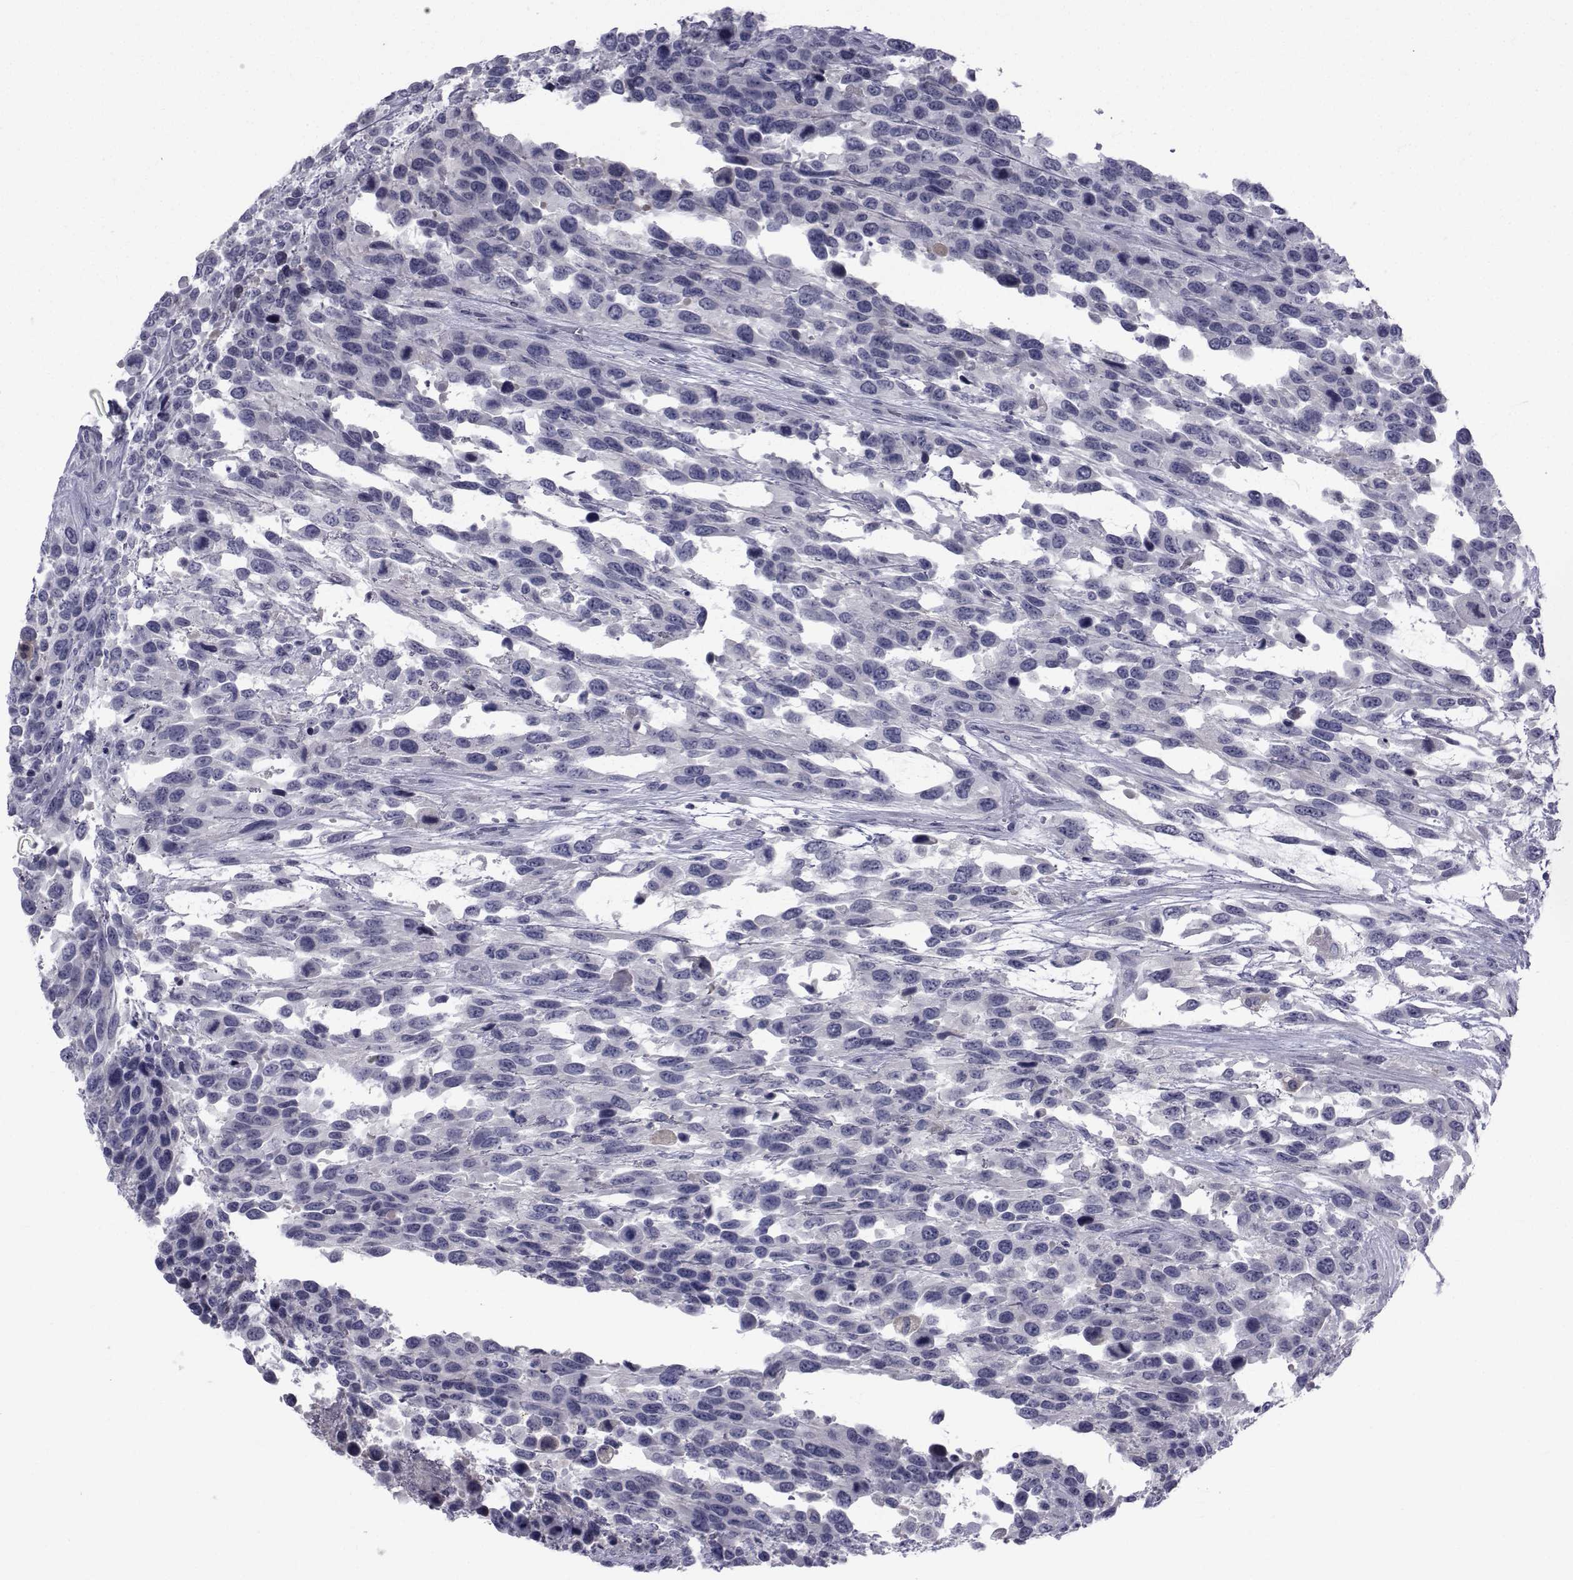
{"staining": {"intensity": "negative", "quantity": "none", "location": "none"}, "tissue": "urothelial cancer", "cell_type": "Tumor cells", "image_type": "cancer", "snomed": [{"axis": "morphology", "description": "Urothelial carcinoma, High grade"}, {"axis": "topography", "description": "Urinary bladder"}], "caption": "DAB (3,3'-diaminobenzidine) immunohistochemical staining of high-grade urothelial carcinoma reveals no significant expression in tumor cells.", "gene": "PAX2", "patient": {"sex": "female", "age": 70}}